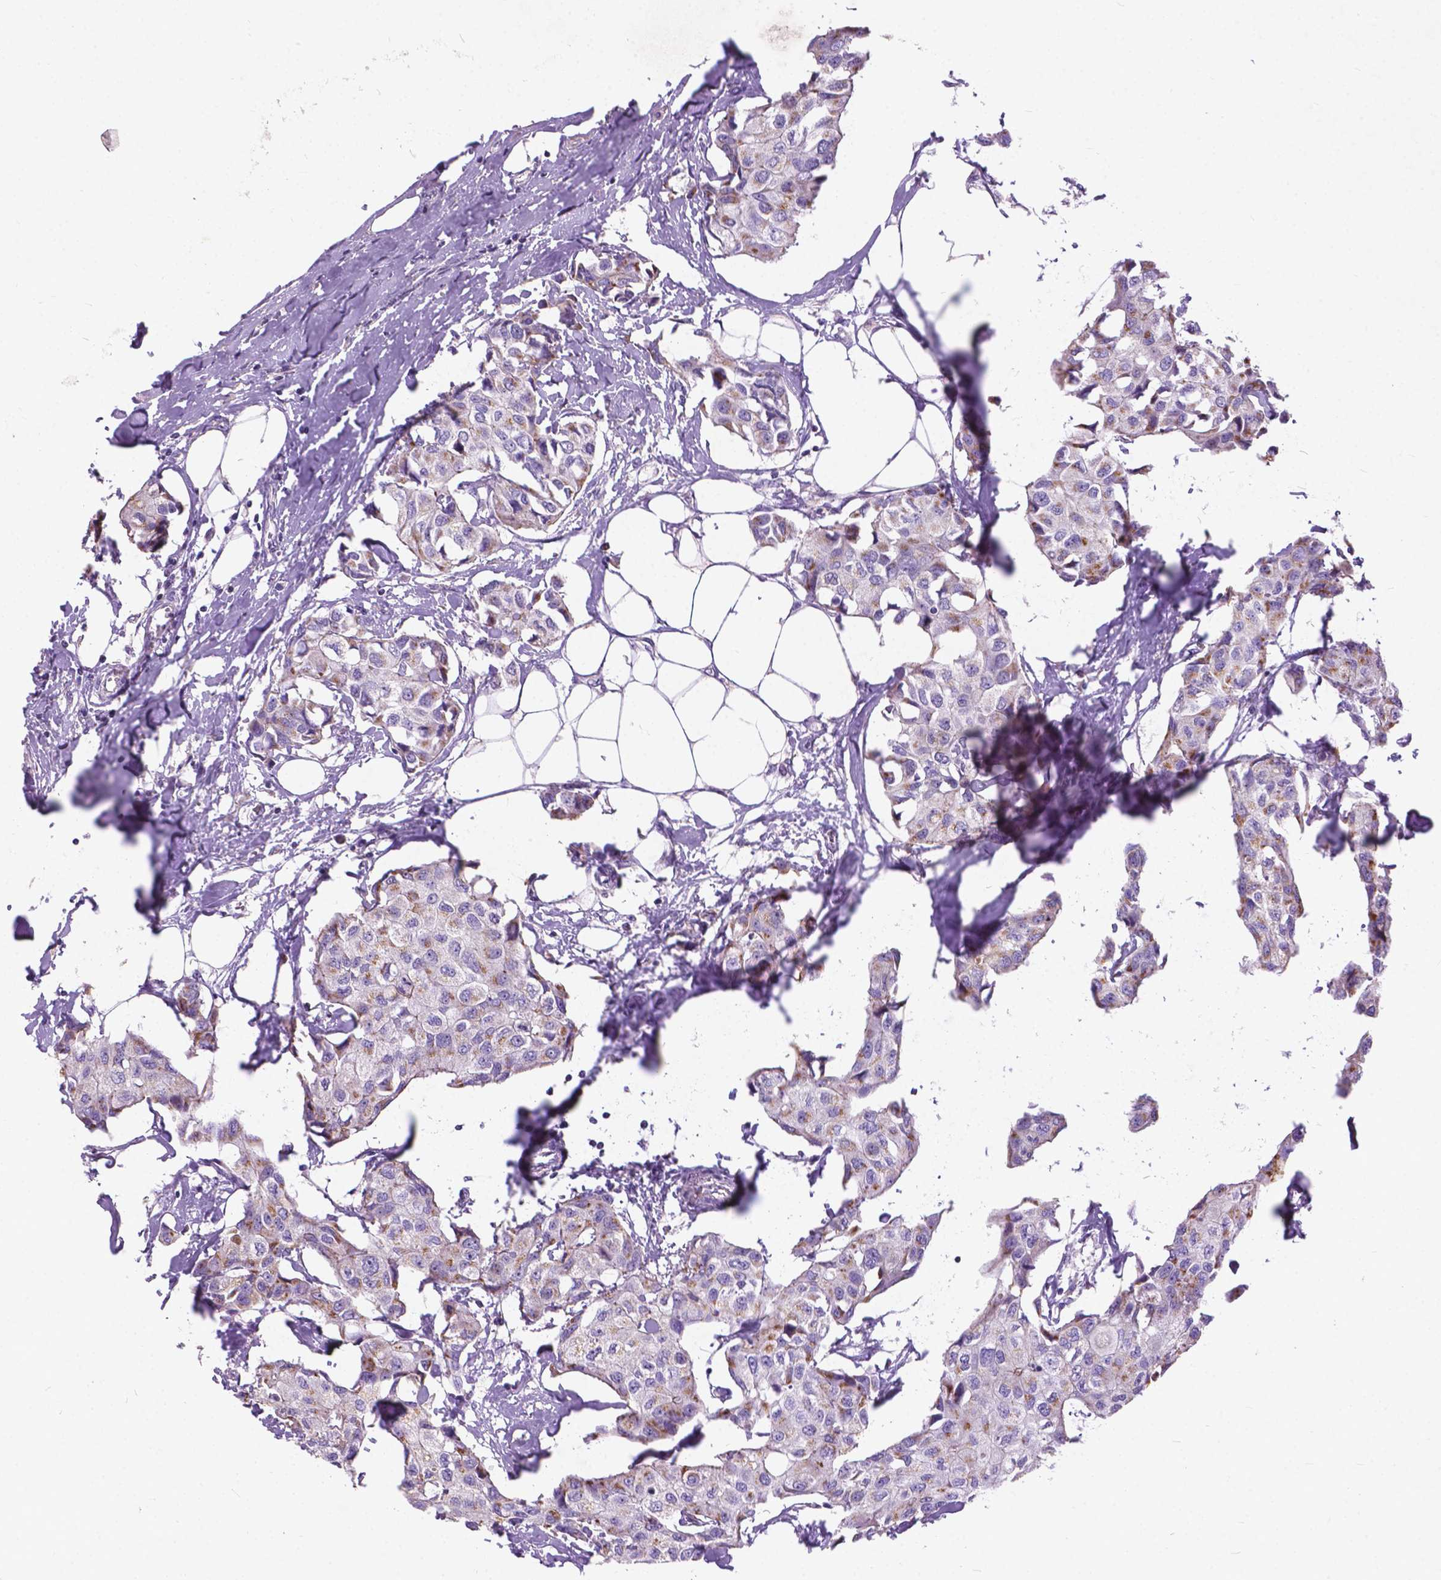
{"staining": {"intensity": "weak", "quantity": ">75%", "location": "cytoplasmic/membranous"}, "tissue": "breast cancer", "cell_type": "Tumor cells", "image_type": "cancer", "snomed": [{"axis": "morphology", "description": "Duct carcinoma"}, {"axis": "topography", "description": "Breast"}], "caption": "Immunohistochemical staining of human breast cancer (intraductal carcinoma) demonstrates low levels of weak cytoplasmic/membranous protein expression in approximately >75% of tumor cells. (Brightfield microscopy of DAB IHC at high magnification).", "gene": "ATG4D", "patient": {"sex": "female", "age": 80}}